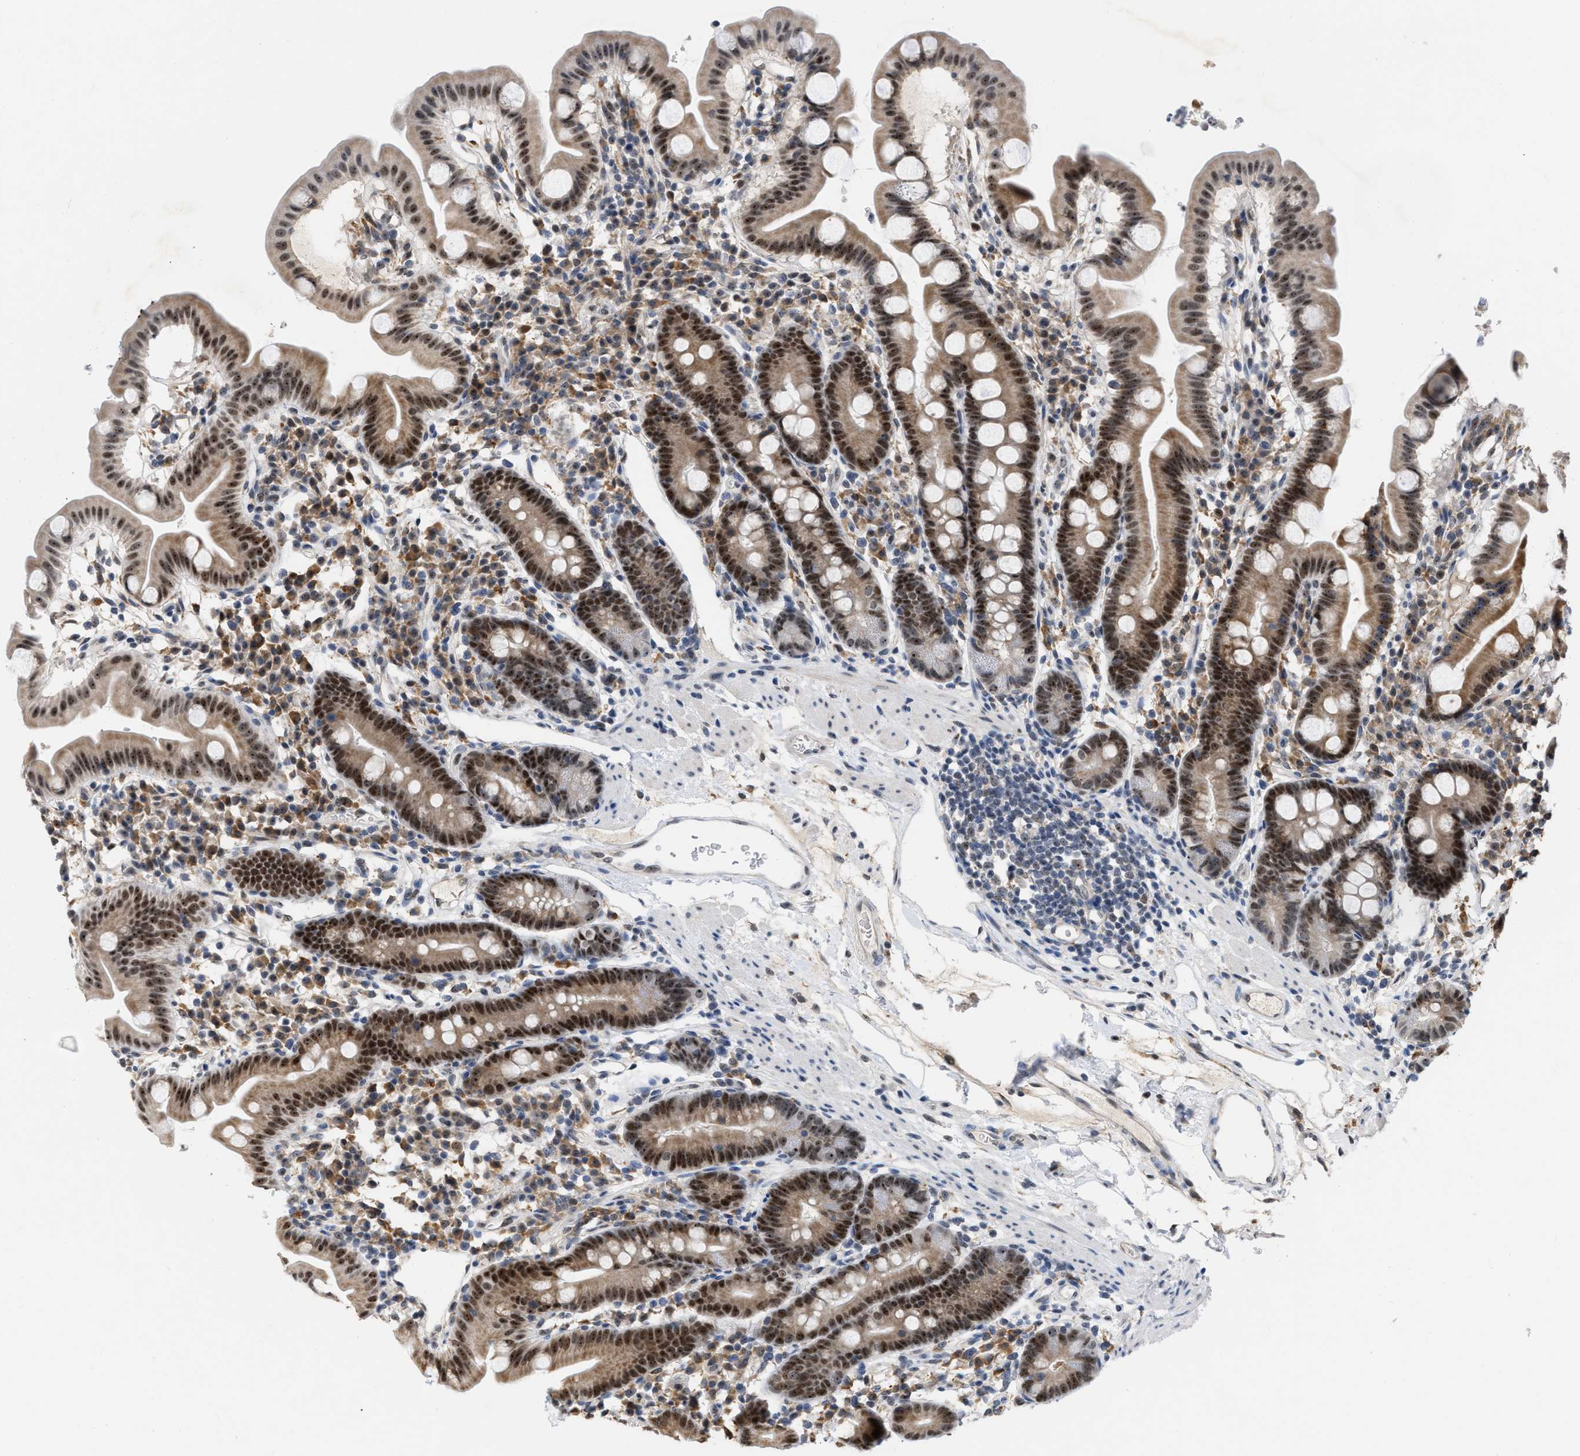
{"staining": {"intensity": "strong", "quantity": ">75%", "location": "cytoplasmic/membranous,nuclear"}, "tissue": "duodenum", "cell_type": "Glandular cells", "image_type": "normal", "snomed": [{"axis": "morphology", "description": "Normal tissue, NOS"}, {"axis": "topography", "description": "Duodenum"}], "caption": "High-power microscopy captured an immunohistochemistry photomicrograph of benign duodenum, revealing strong cytoplasmic/membranous,nuclear expression in approximately >75% of glandular cells. (Brightfield microscopy of DAB IHC at high magnification).", "gene": "ELAC2", "patient": {"sex": "male", "age": 50}}